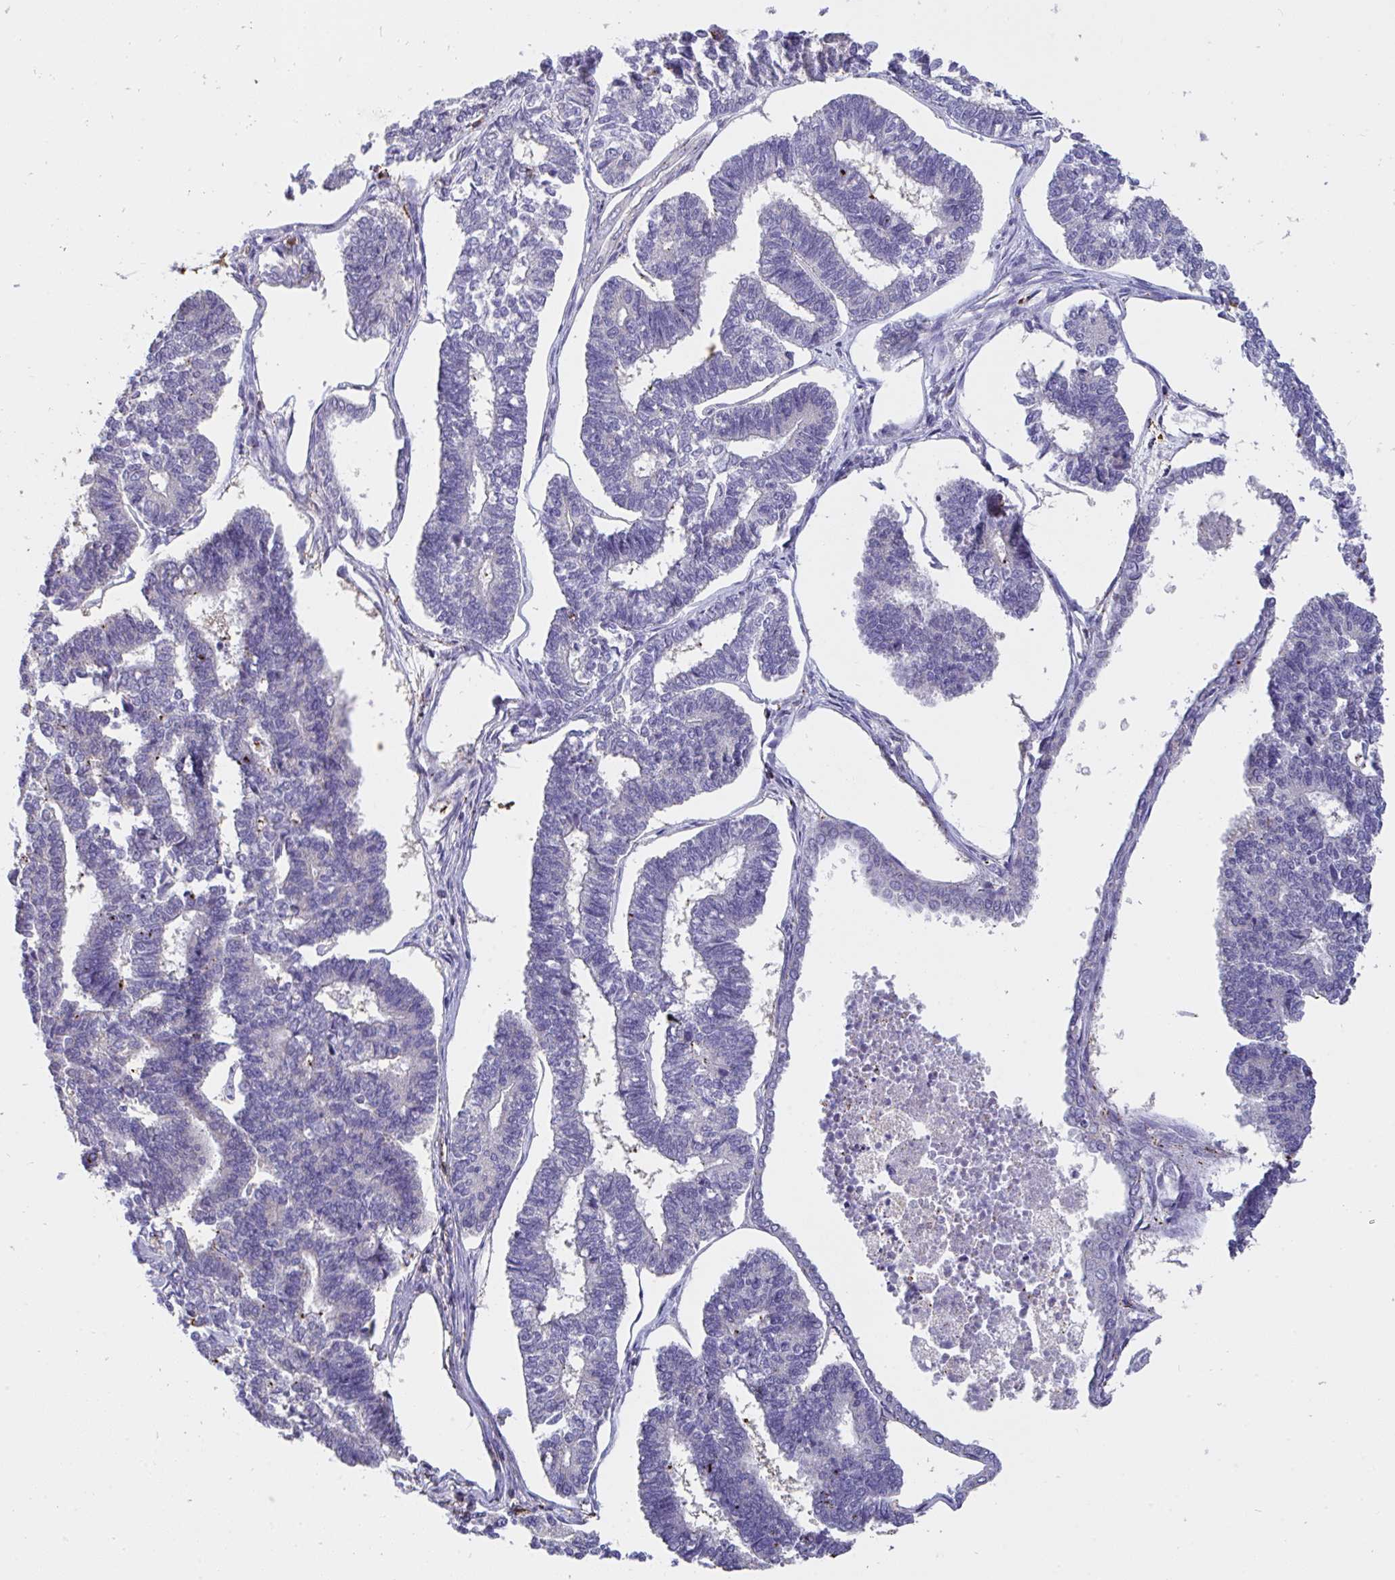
{"staining": {"intensity": "negative", "quantity": "none", "location": "none"}, "tissue": "endometrial cancer", "cell_type": "Tumor cells", "image_type": "cancer", "snomed": [{"axis": "morphology", "description": "Adenocarcinoma, NOS"}, {"axis": "topography", "description": "Endometrium"}], "caption": "Tumor cells show no significant protein positivity in adenocarcinoma (endometrial).", "gene": "CFL1", "patient": {"sex": "female", "age": 70}}